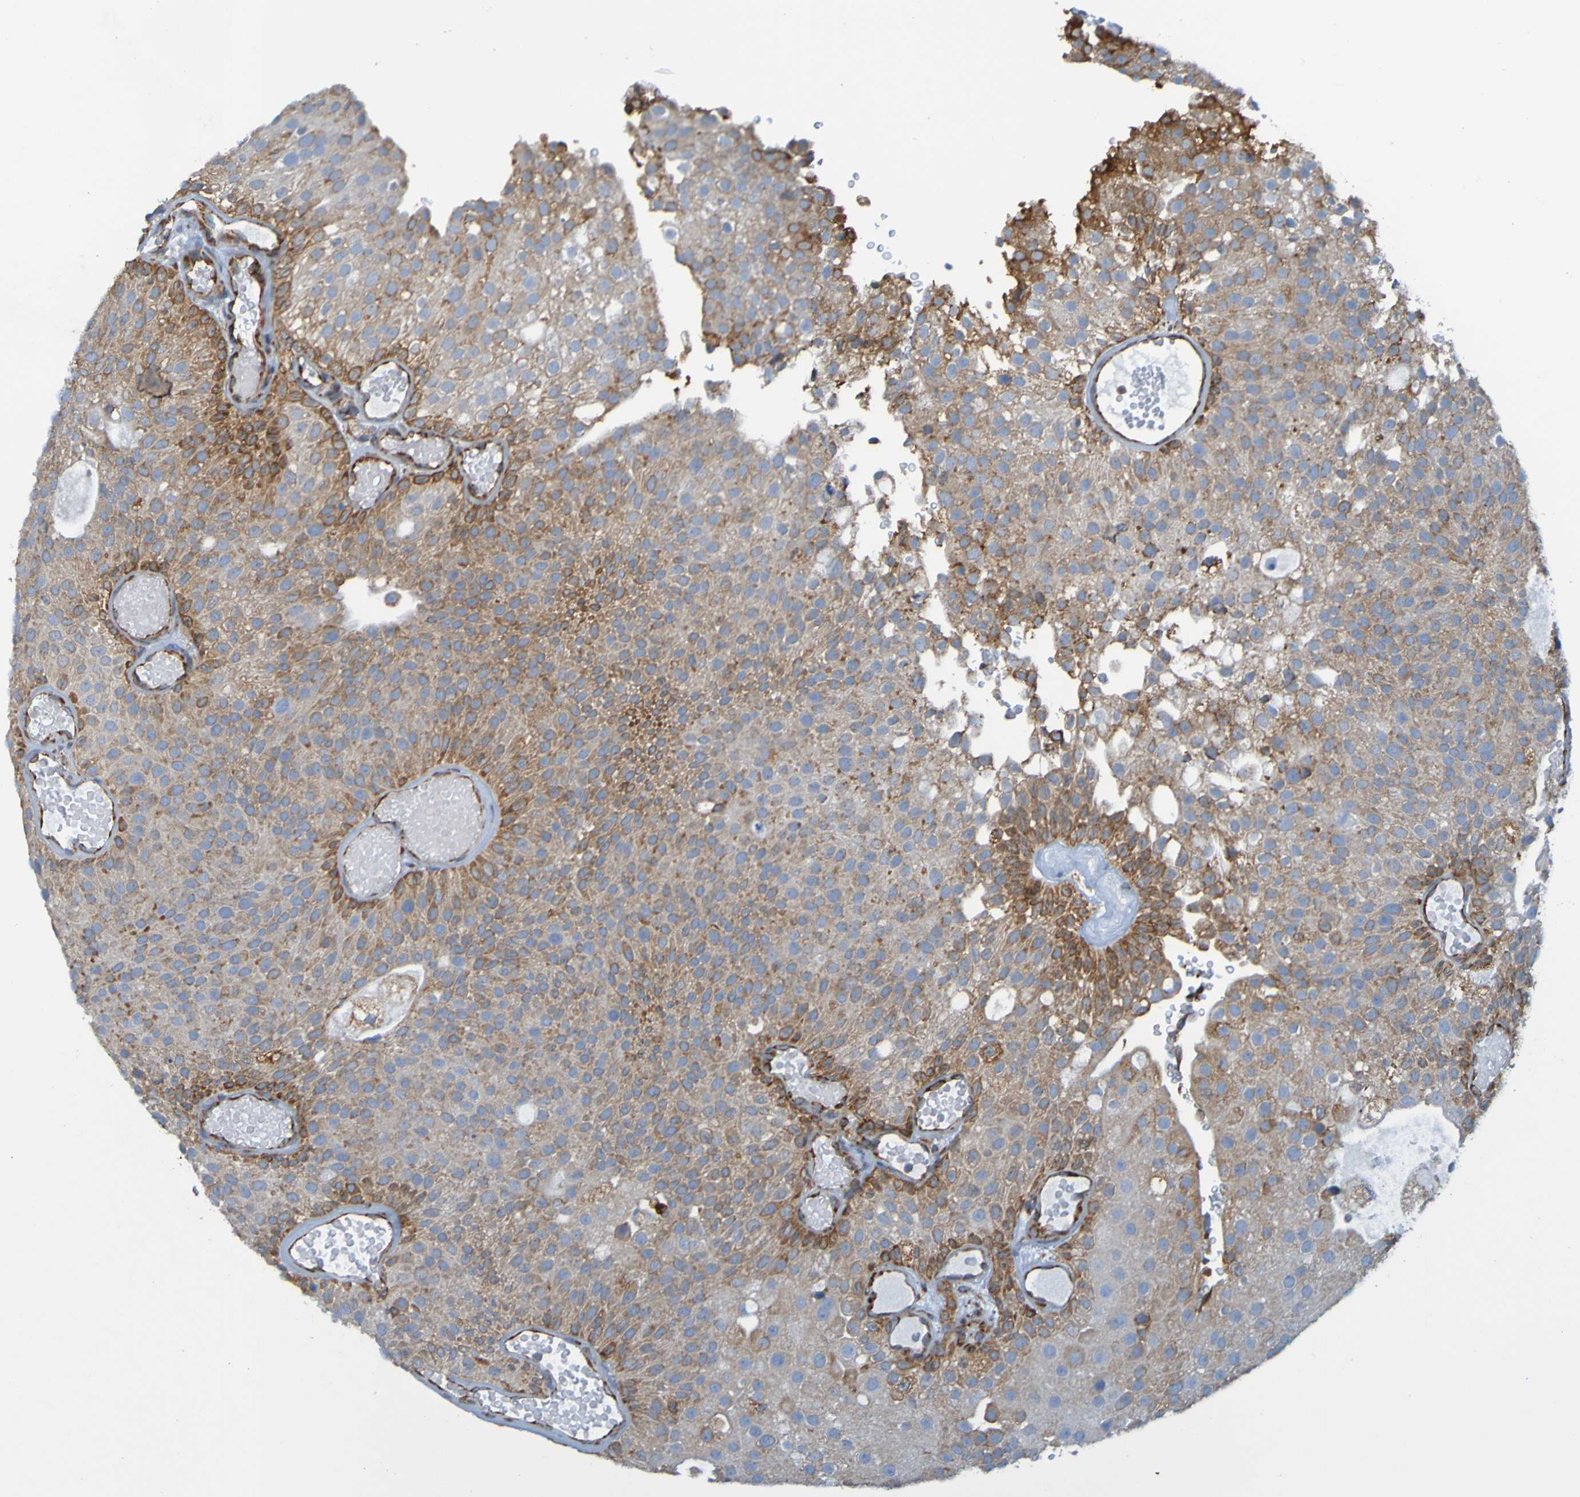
{"staining": {"intensity": "weak", "quantity": ">75%", "location": "cytoplasmic/membranous"}, "tissue": "urothelial cancer", "cell_type": "Tumor cells", "image_type": "cancer", "snomed": [{"axis": "morphology", "description": "Urothelial carcinoma, Low grade"}, {"axis": "topography", "description": "Urinary bladder"}], "caption": "Brown immunohistochemical staining in low-grade urothelial carcinoma shows weak cytoplasmic/membranous positivity in about >75% of tumor cells.", "gene": "SSR1", "patient": {"sex": "male", "age": 78}}